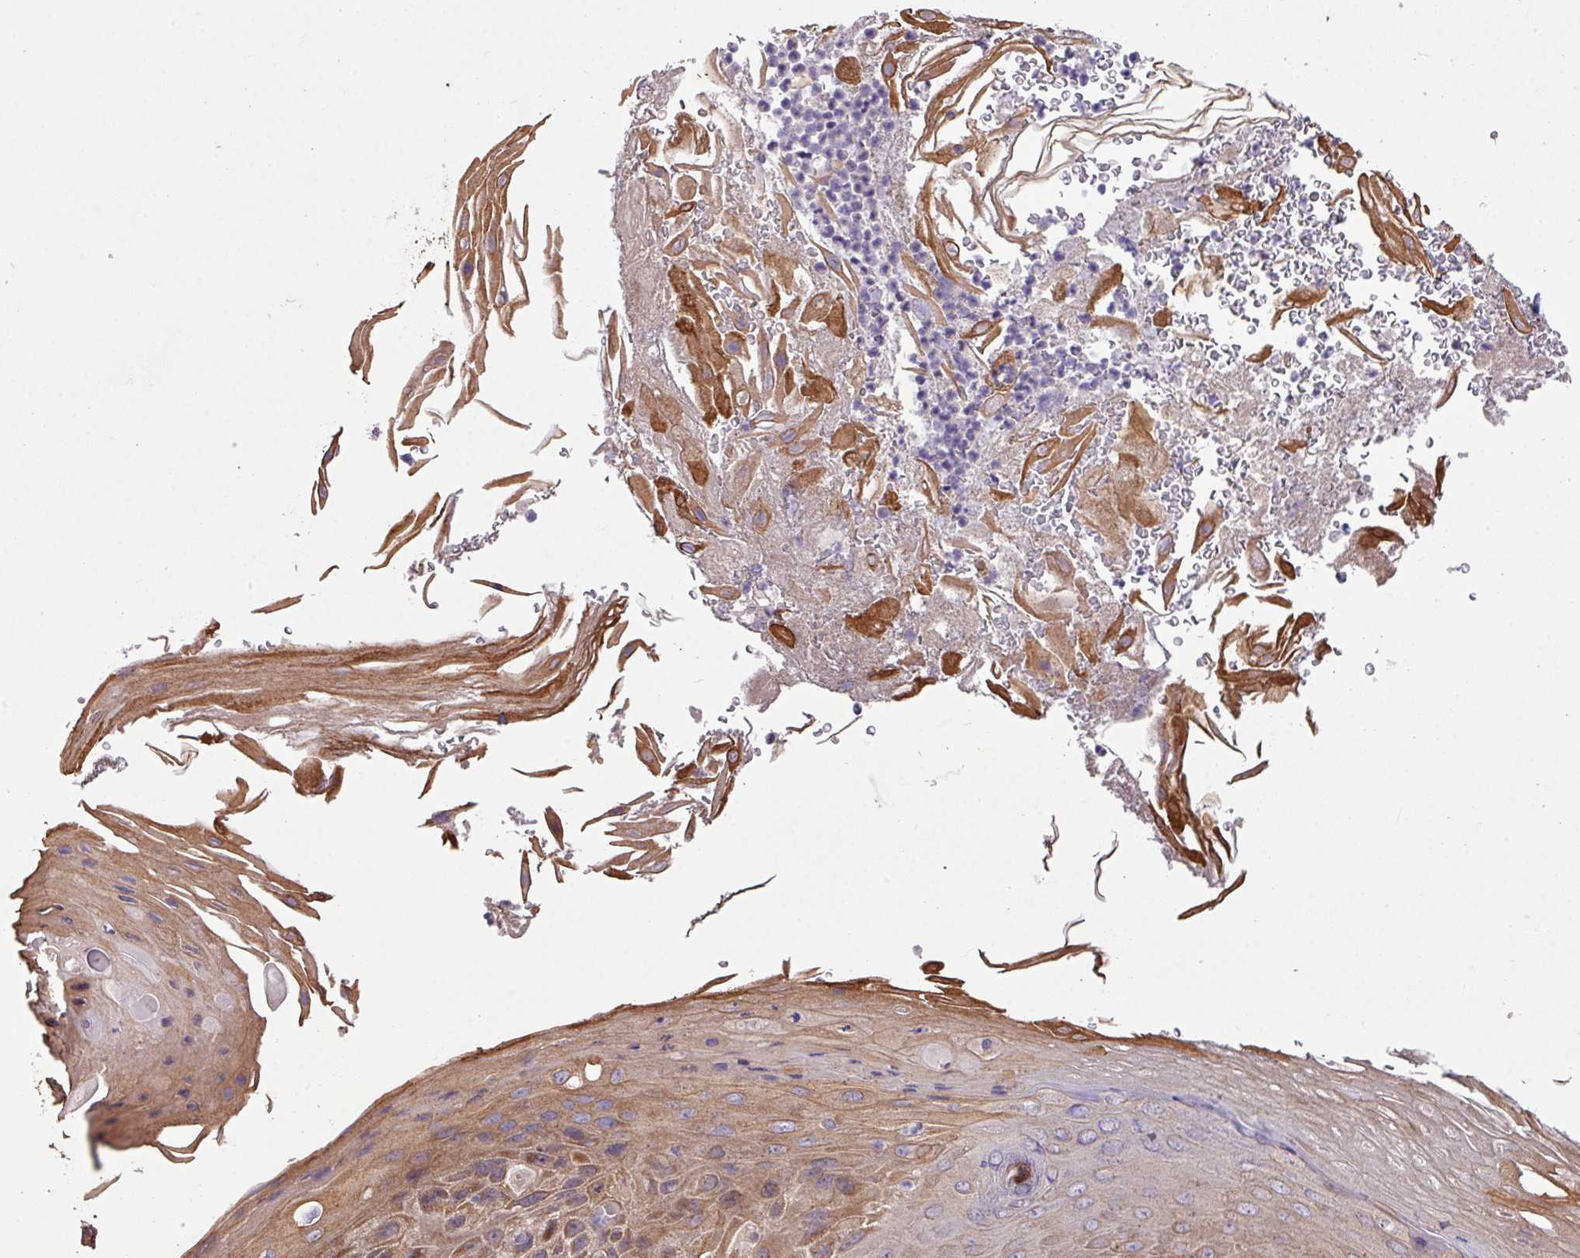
{"staining": {"intensity": "moderate", "quantity": ">75%", "location": "cytoplasmic/membranous"}, "tissue": "skin cancer", "cell_type": "Tumor cells", "image_type": "cancer", "snomed": [{"axis": "morphology", "description": "Squamous cell carcinoma, NOS"}, {"axis": "topography", "description": "Skin"}], "caption": "A brown stain shows moderate cytoplasmic/membranous positivity of a protein in human squamous cell carcinoma (skin) tumor cells. (brown staining indicates protein expression, while blue staining denotes nuclei).", "gene": "TIMM10B", "patient": {"sex": "female", "age": 88}}